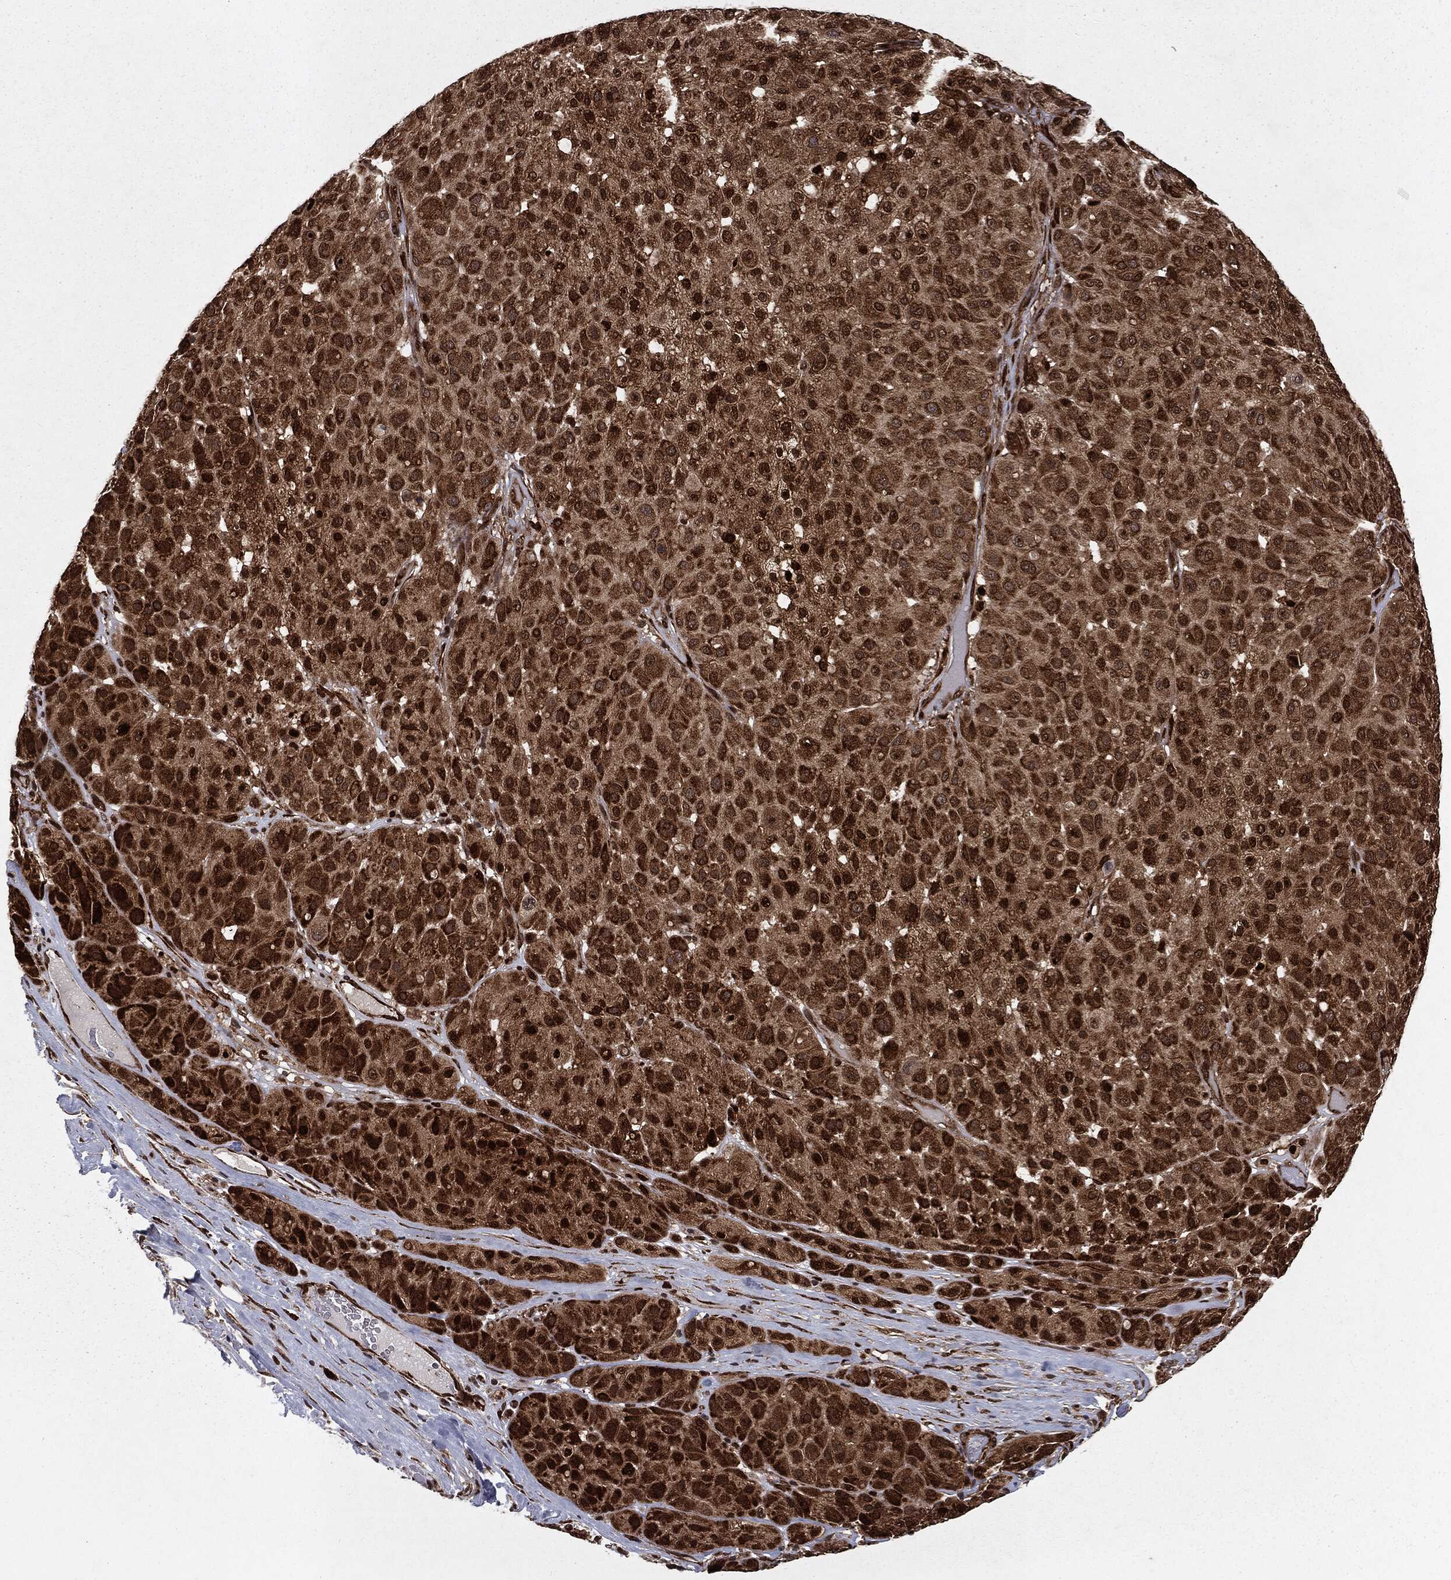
{"staining": {"intensity": "strong", "quantity": ">75%", "location": "cytoplasmic/membranous"}, "tissue": "melanoma", "cell_type": "Tumor cells", "image_type": "cancer", "snomed": [{"axis": "morphology", "description": "Malignant melanoma, Metastatic site"}, {"axis": "topography", "description": "Smooth muscle"}], "caption": "Immunohistochemical staining of malignant melanoma (metastatic site) demonstrates high levels of strong cytoplasmic/membranous protein expression in approximately >75% of tumor cells.", "gene": "RANBP9", "patient": {"sex": "male", "age": 41}}